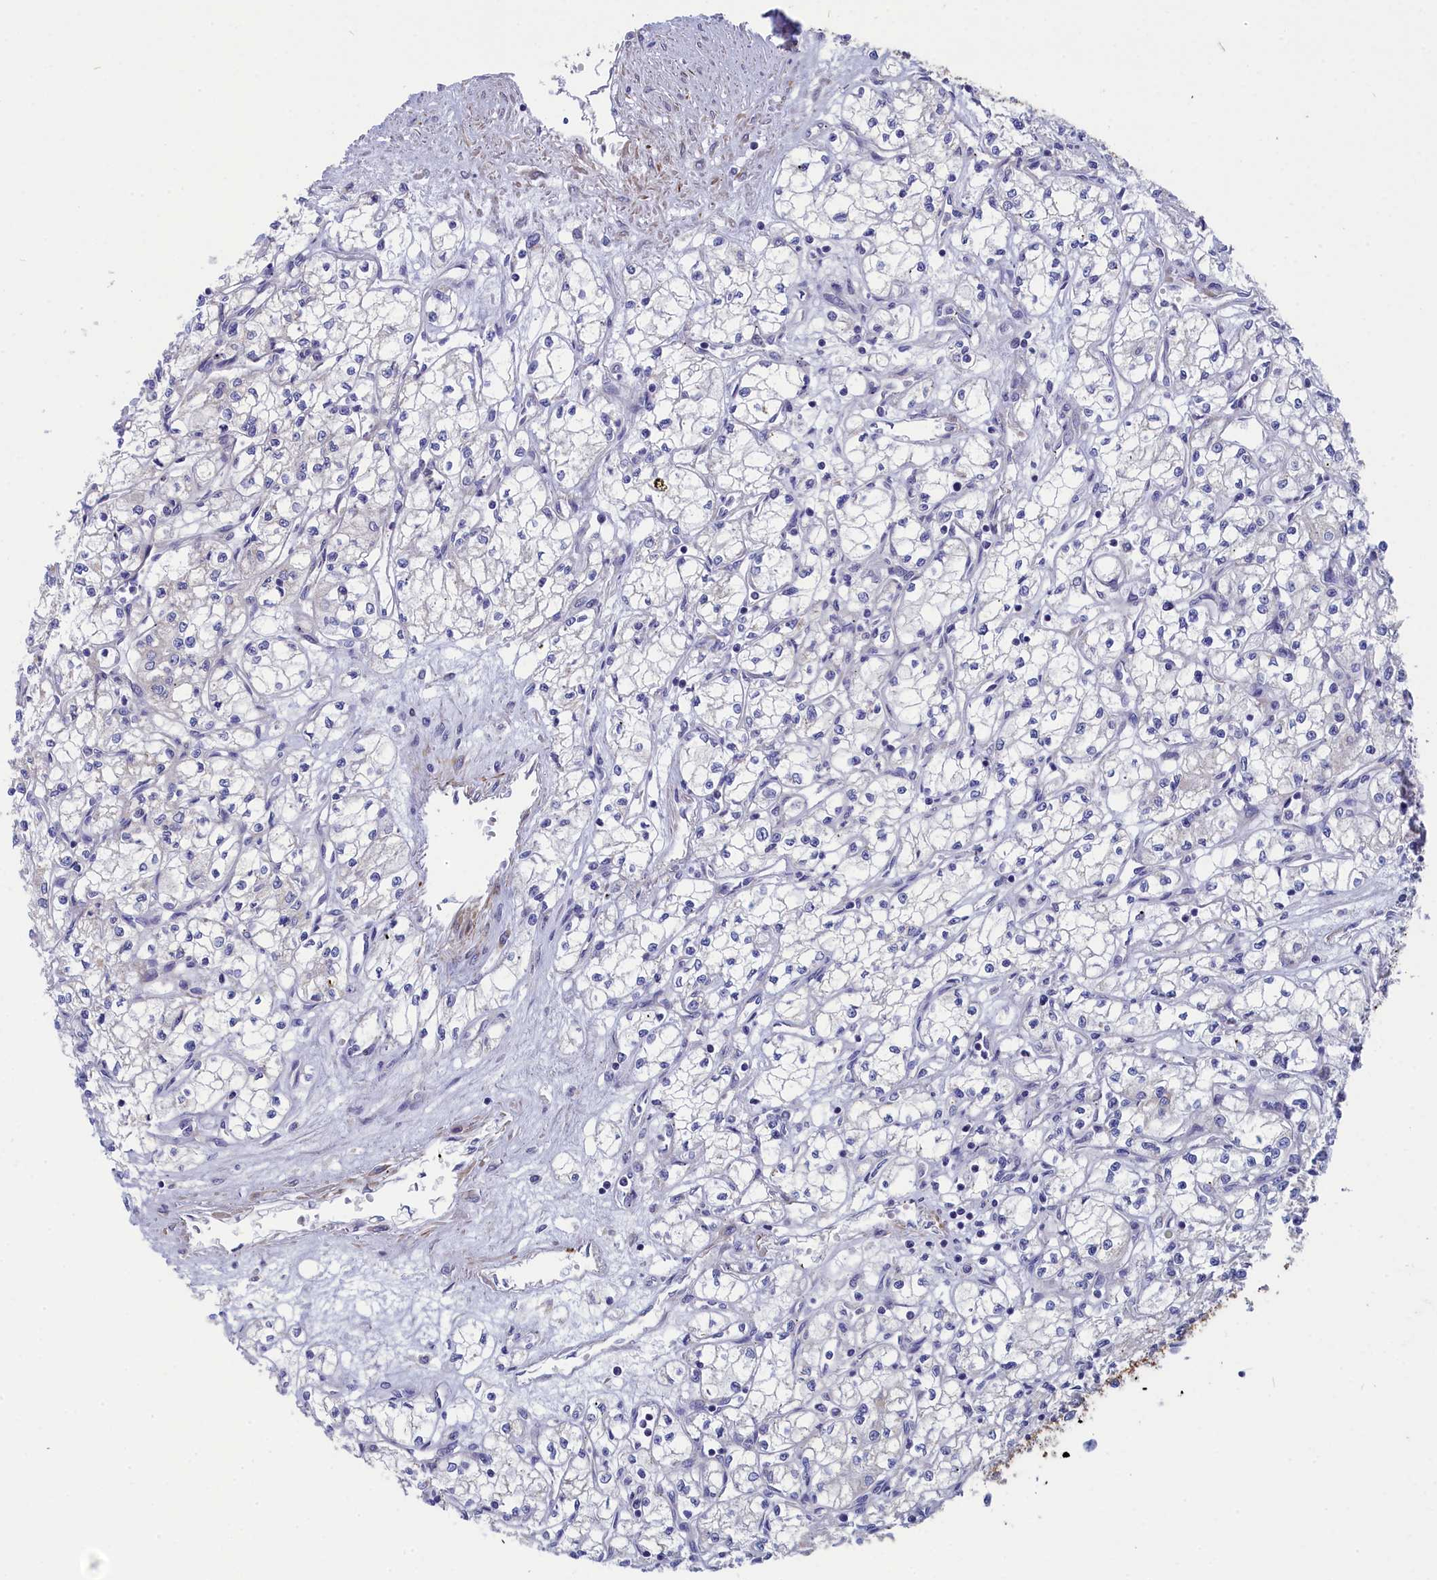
{"staining": {"intensity": "negative", "quantity": "none", "location": "none"}, "tissue": "renal cancer", "cell_type": "Tumor cells", "image_type": "cancer", "snomed": [{"axis": "morphology", "description": "Adenocarcinoma, NOS"}, {"axis": "topography", "description": "Kidney"}], "caption": "A micrograph of human renal adenocarcinoma is negative for staining in tumor cells. (Stains: DAB (3,3'-diaminobenzidine) IHC with hematoxylin counter stain, Microscopy: brightfield microscopy at high magnification).", "gene": "TUBGCP4", "patient": {"sex": "male", "age": 59}}